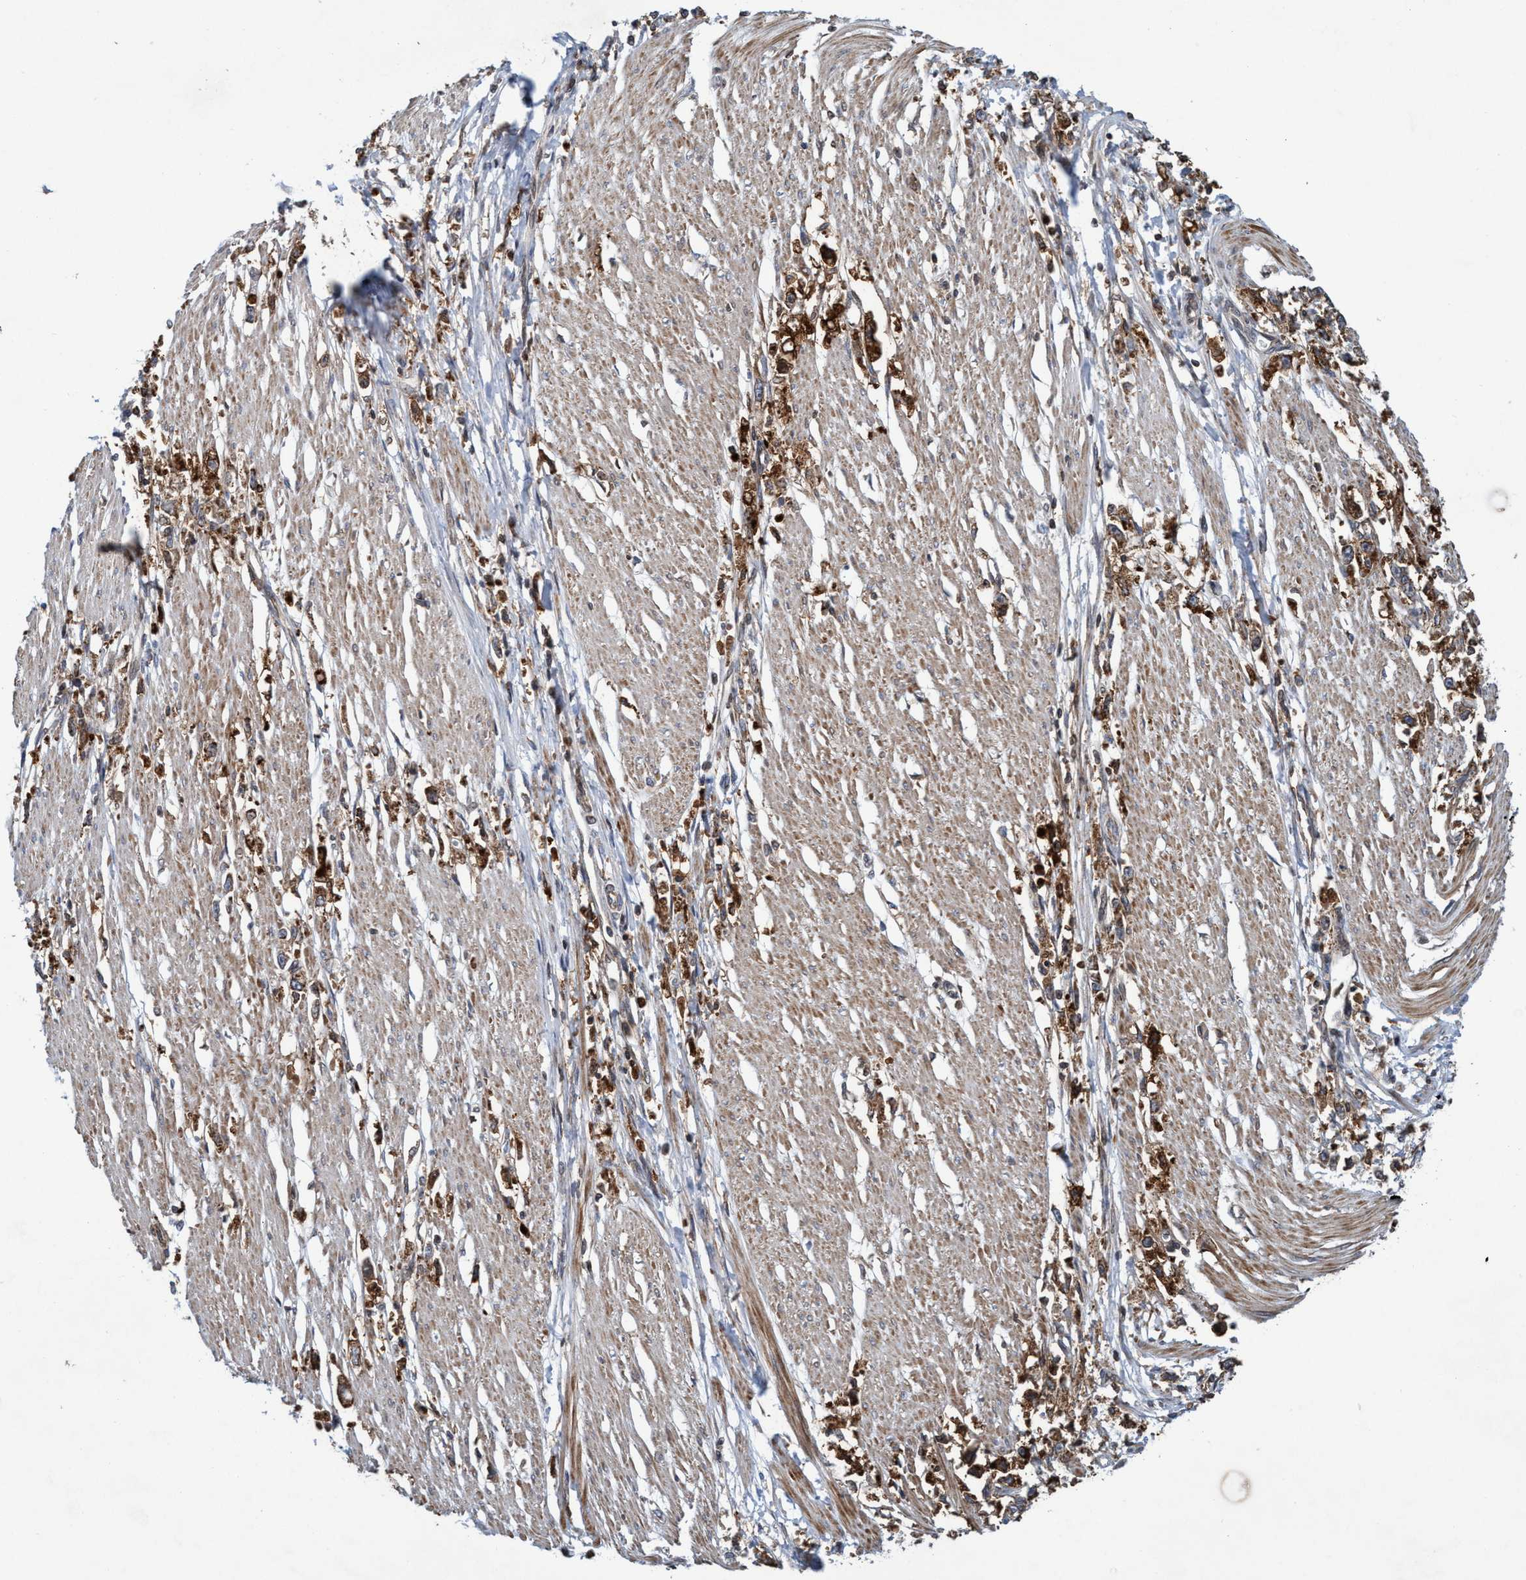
{"staining": {"intensity": "moderate", "quantity": ">75%", "location": "cytoplasmic/membranous"}, "tissue": "stomach cancer", "cell_type": "Tumor cells", "image_type": "cancer", "snomed": [{"axis": "morphology", "description": "Adenocarcinoma, NOS"}, {"axis": "topography", "description": "Stomach"}], "caption": "Stomach adenocarcinoma stained with a protein marker demonstrates moderate staining in tumor cells.", "gene": "SLC16A3", "patient": {"sex": "female", "age": 59}}